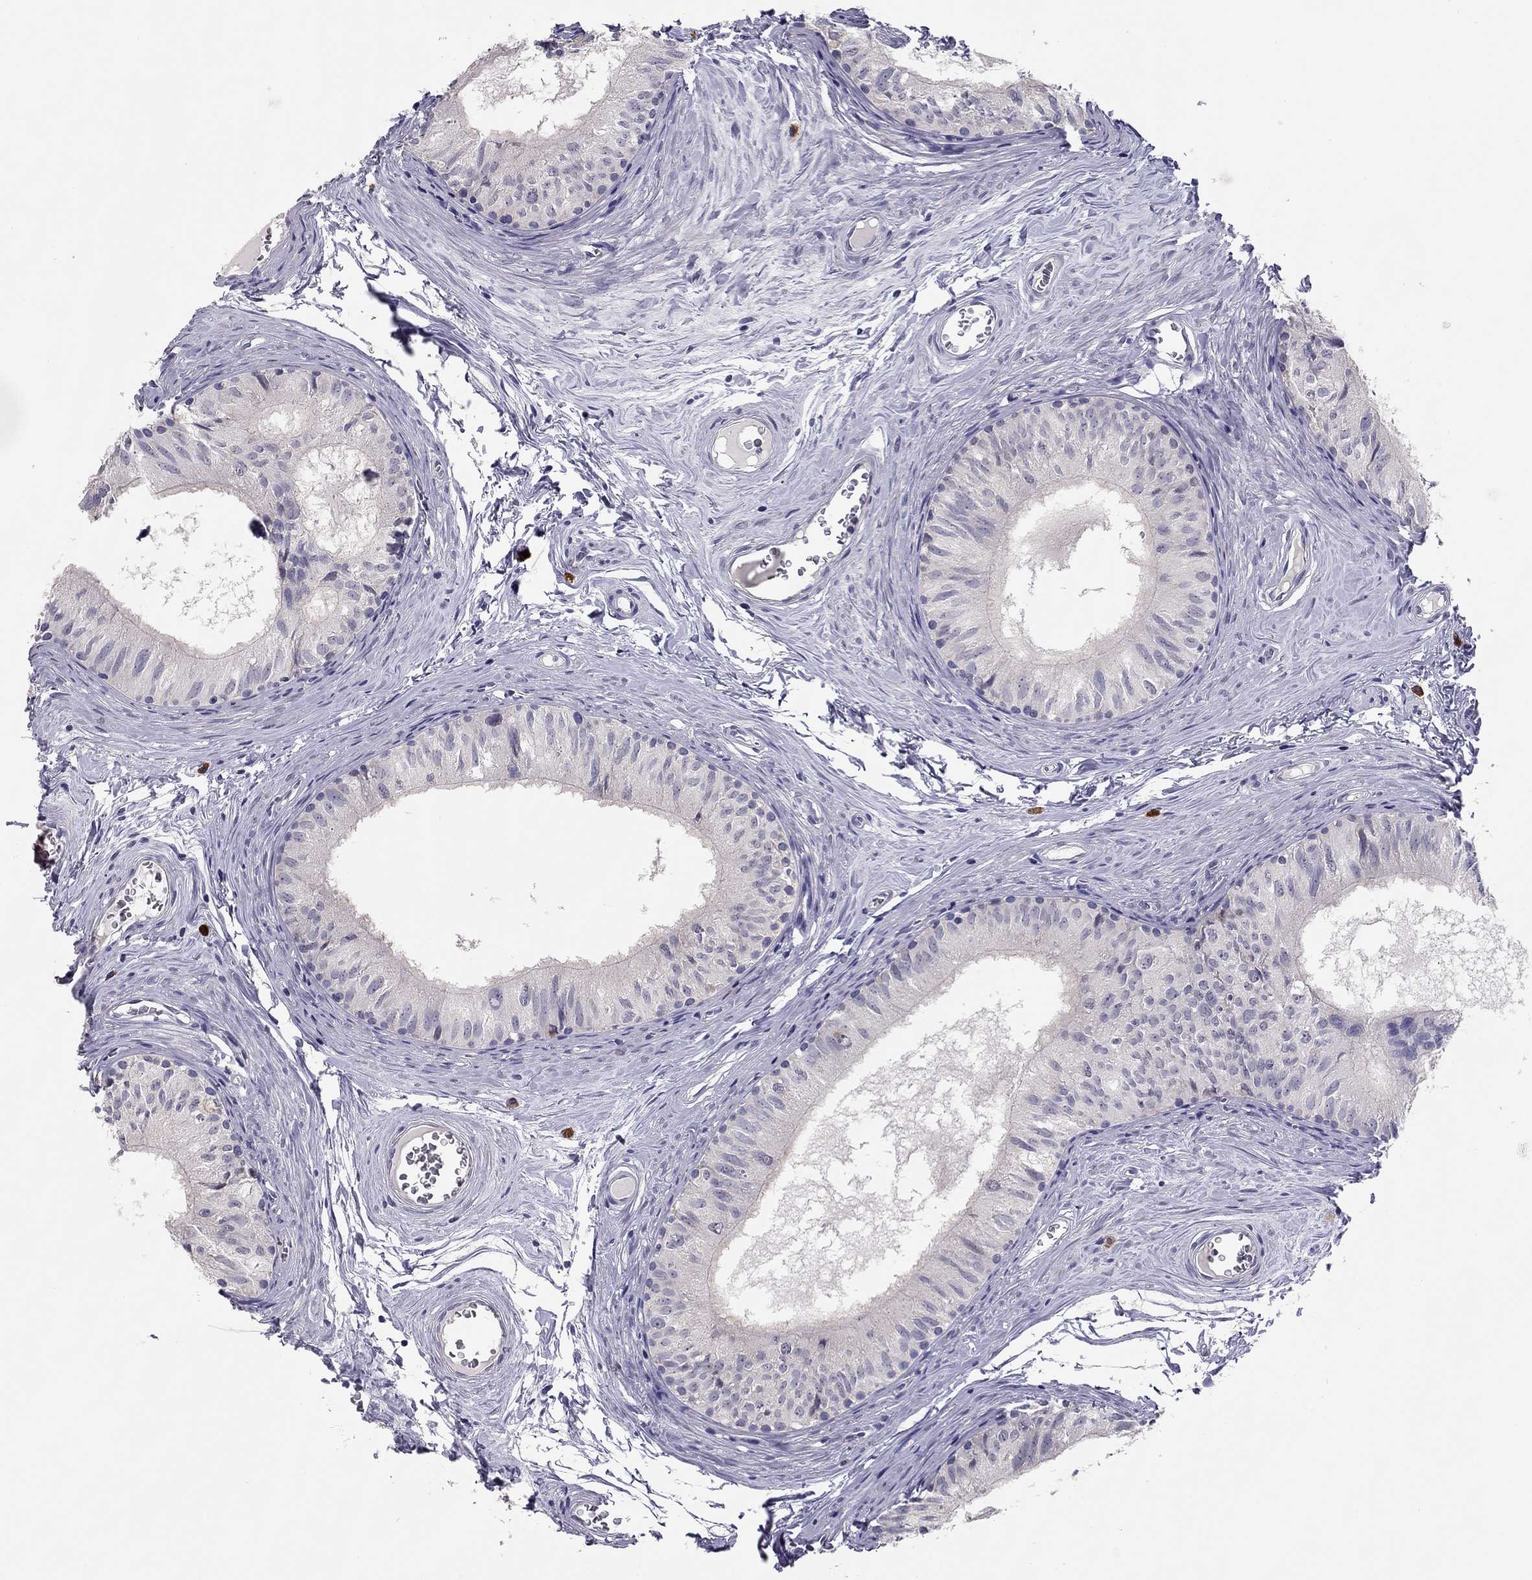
{"staining": {"intensity": "negative", "quantity": "none", "location": "none"}, "tissue": "epididymis", "cell_type": "Glandular cells", "image_type": "normal", "snomed": [{"axis": "morphology", "description": "Normal tissue, NOS"}, {"axis": "topography", "description": "Epididymis"}], "caption": "Immunohistochemical staining of benign epididymis displays no significant positivity in glandular cells.", "gene": "SCARB1", "patient": {"sex": "male", "age": 52}}